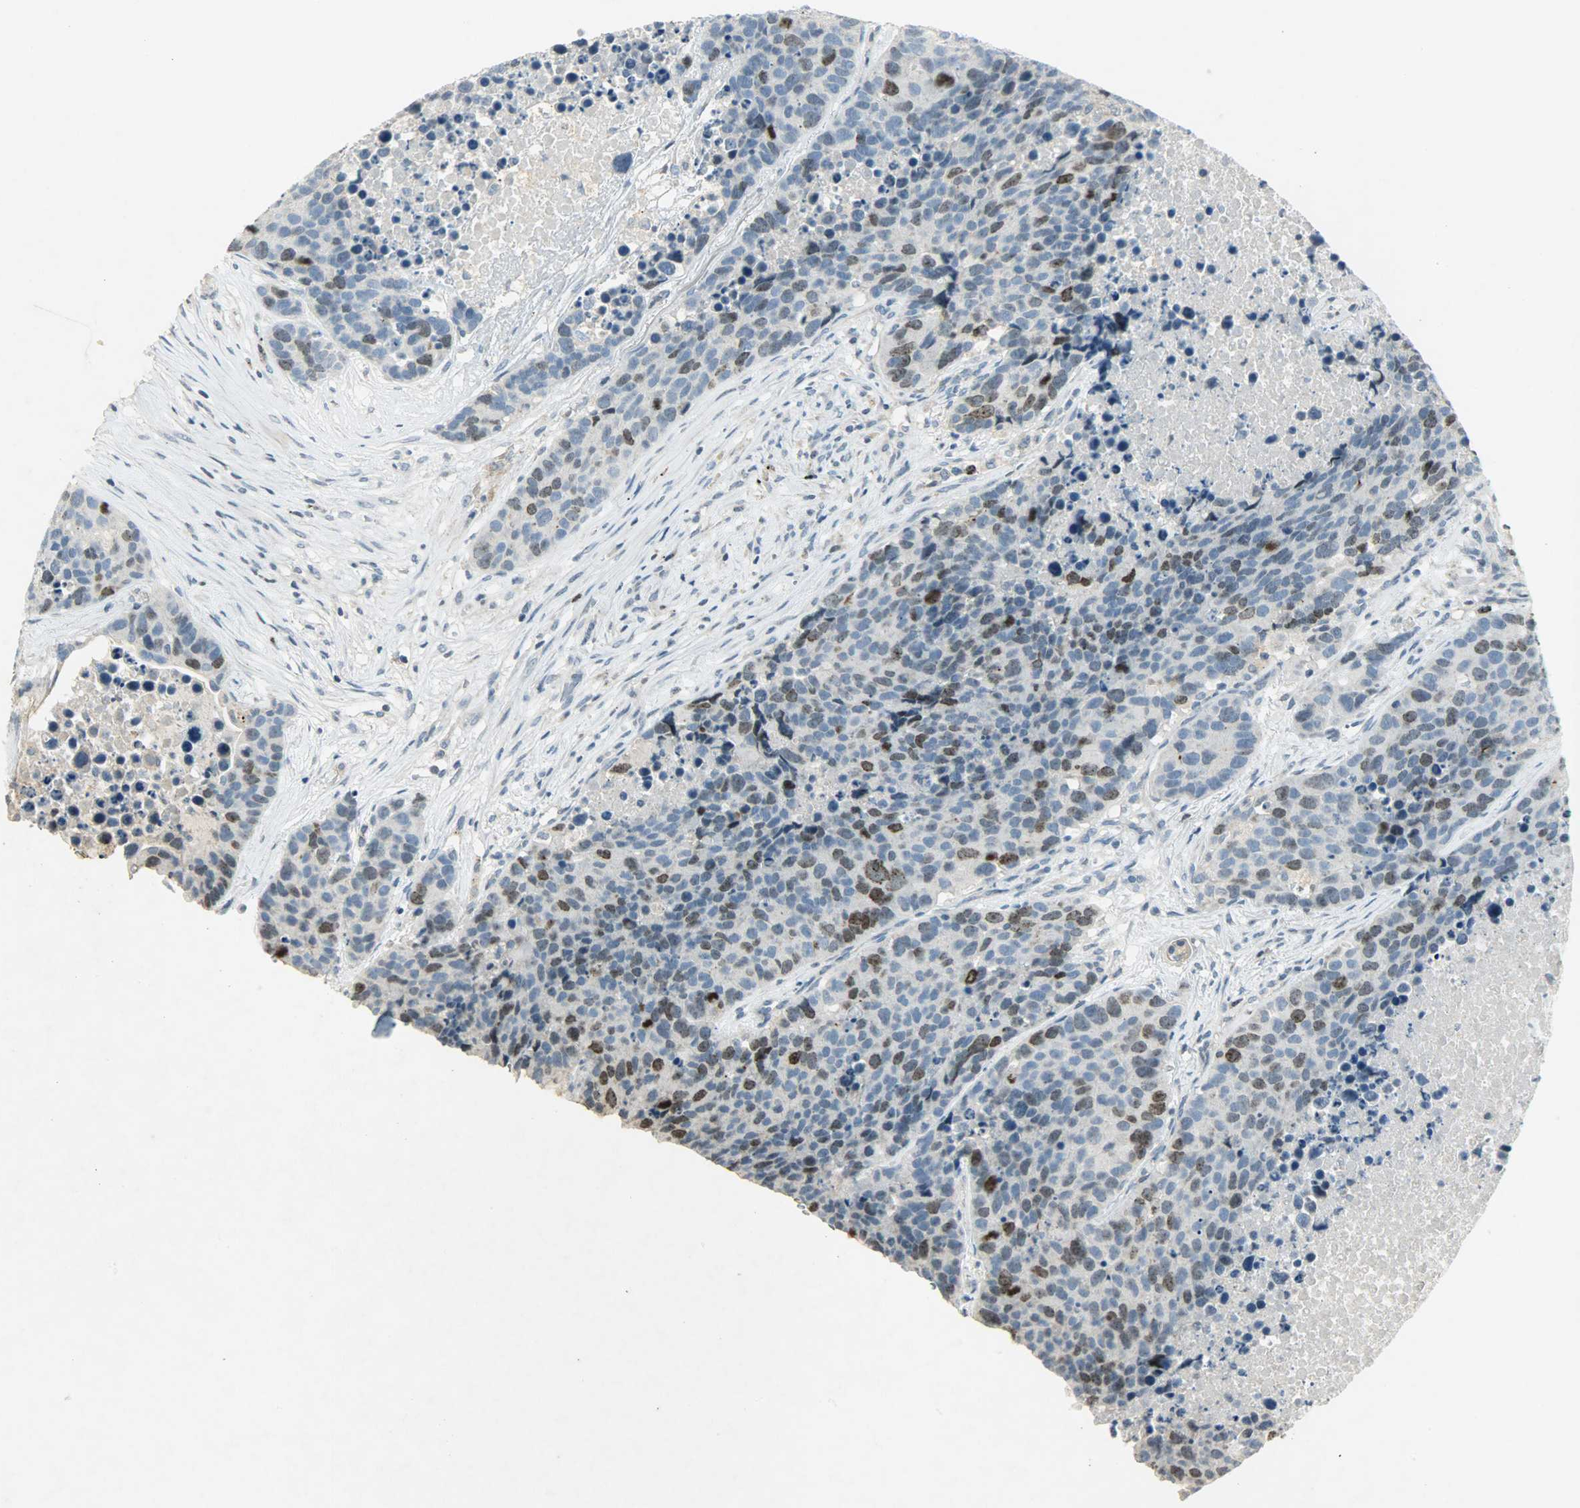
{"staining": {"intensity": "moderate", "quantity": "25%-75%", "location": "nuclear"}, "tissue": "carcinoid", "cell_type": "Tumor cells", "image_type": "cancer", "snomed": [{"axis": "morphology", "description": "Carcinoid, malignant, NOS"}, {"axis": "topography", "description": "Lung"}], "caption": "This photomicrograph displays carcinoid (malignant) stained with IHC to label a protein in brown. The nuclear of tumor cells show moderate positivity for the protein. Nuclei are counter-stained blue.", "gene": "AURKB", "patient": {"sex": "male", "age": 60}}